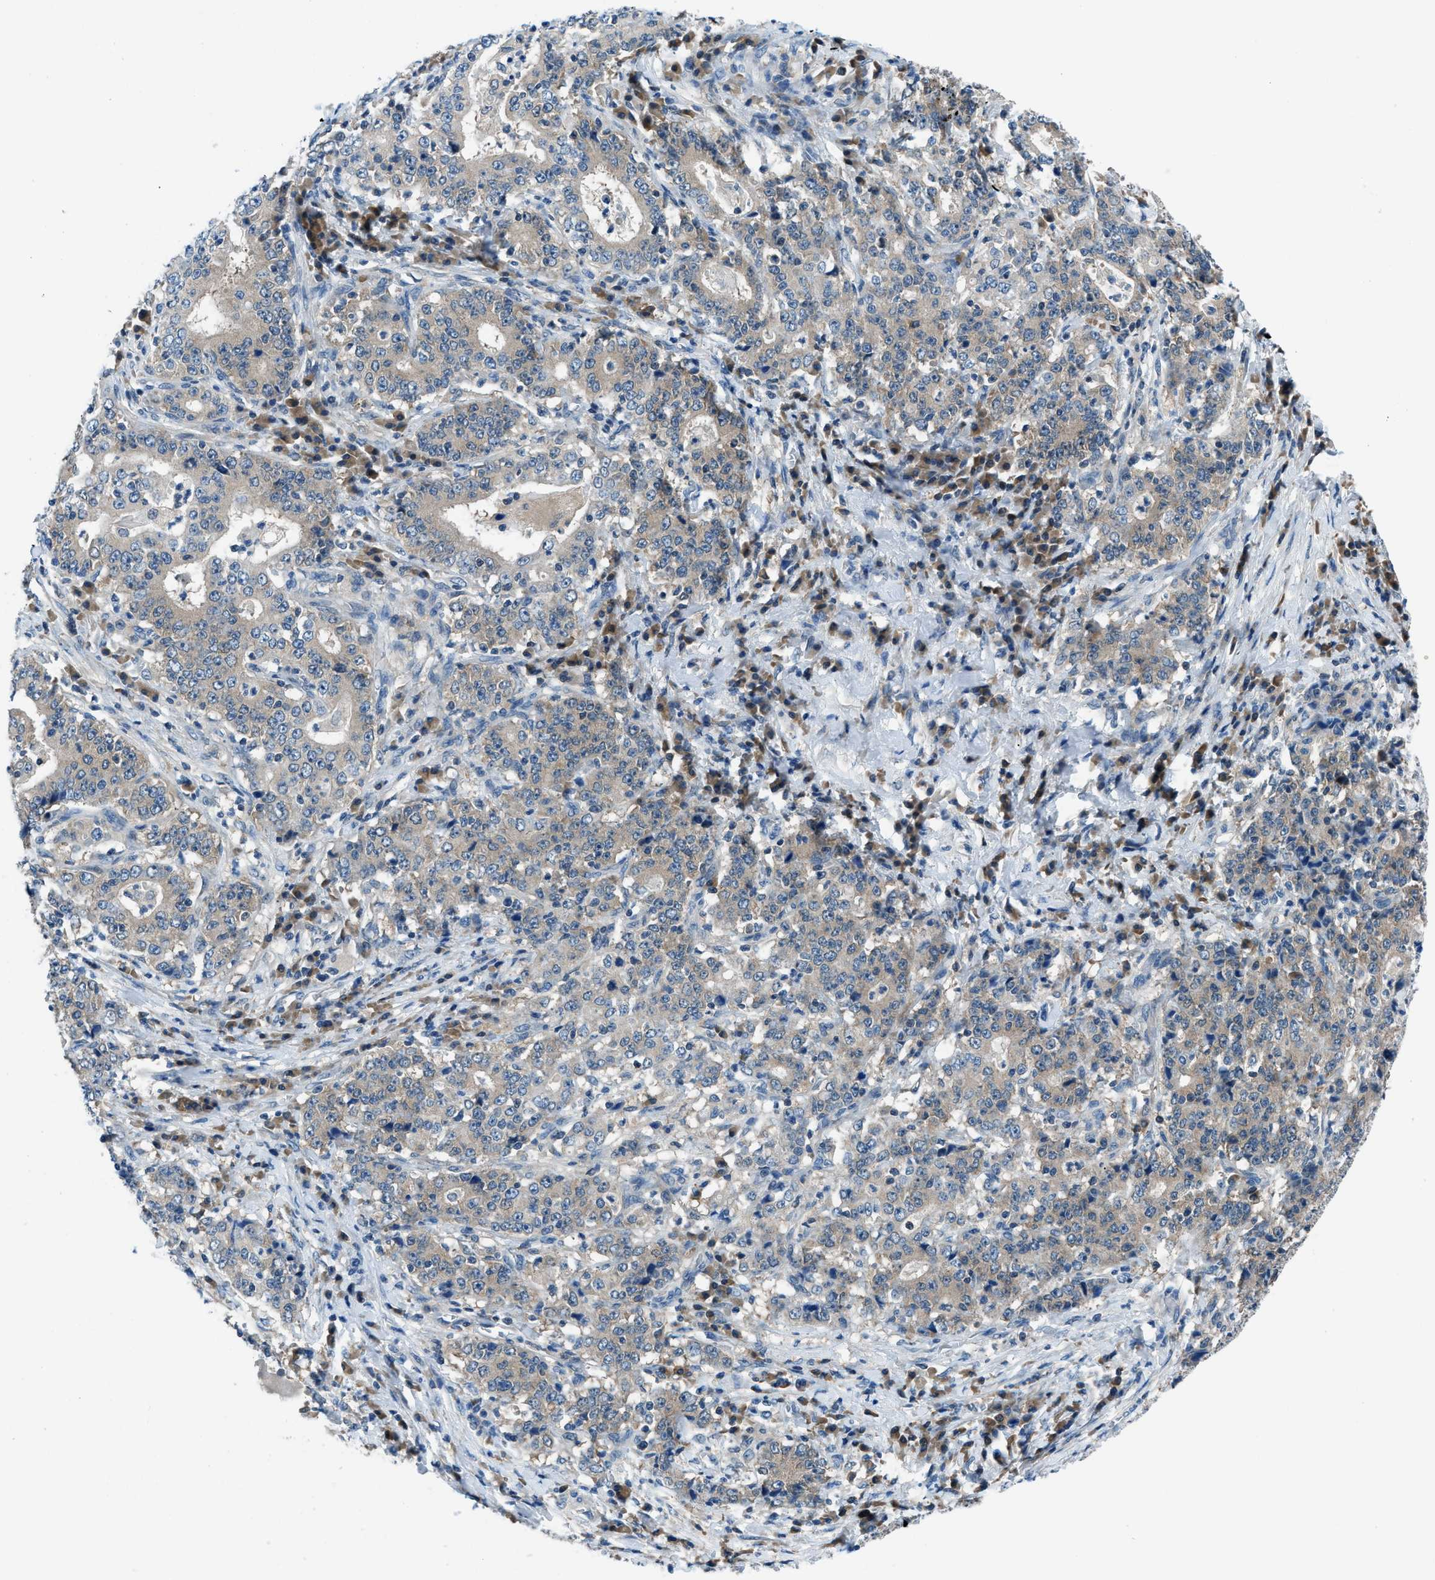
{"staining": {"intensity": "negative", "quantity": "none", "location": "none"}, "tissue": "stomach cancer", "cell_type": "Tumor cells", "image_type": "cancer", "snomed": [{"axis": "morphology", "description": "Normal tissue, NOS"}, {"axis": "morphology", "description": "Adenocarcinoma, NOS"}, {"axis": "topography", "description": "Stomach, upper"}, {"axis": "topography", "description": "Stomach"}], "caption": "Stomach cancer was stained to show a protein in brown. There is no significant staining in tumor cells.", "gene": "ACP1", "patient": {"sex": "male", "age": 59}}